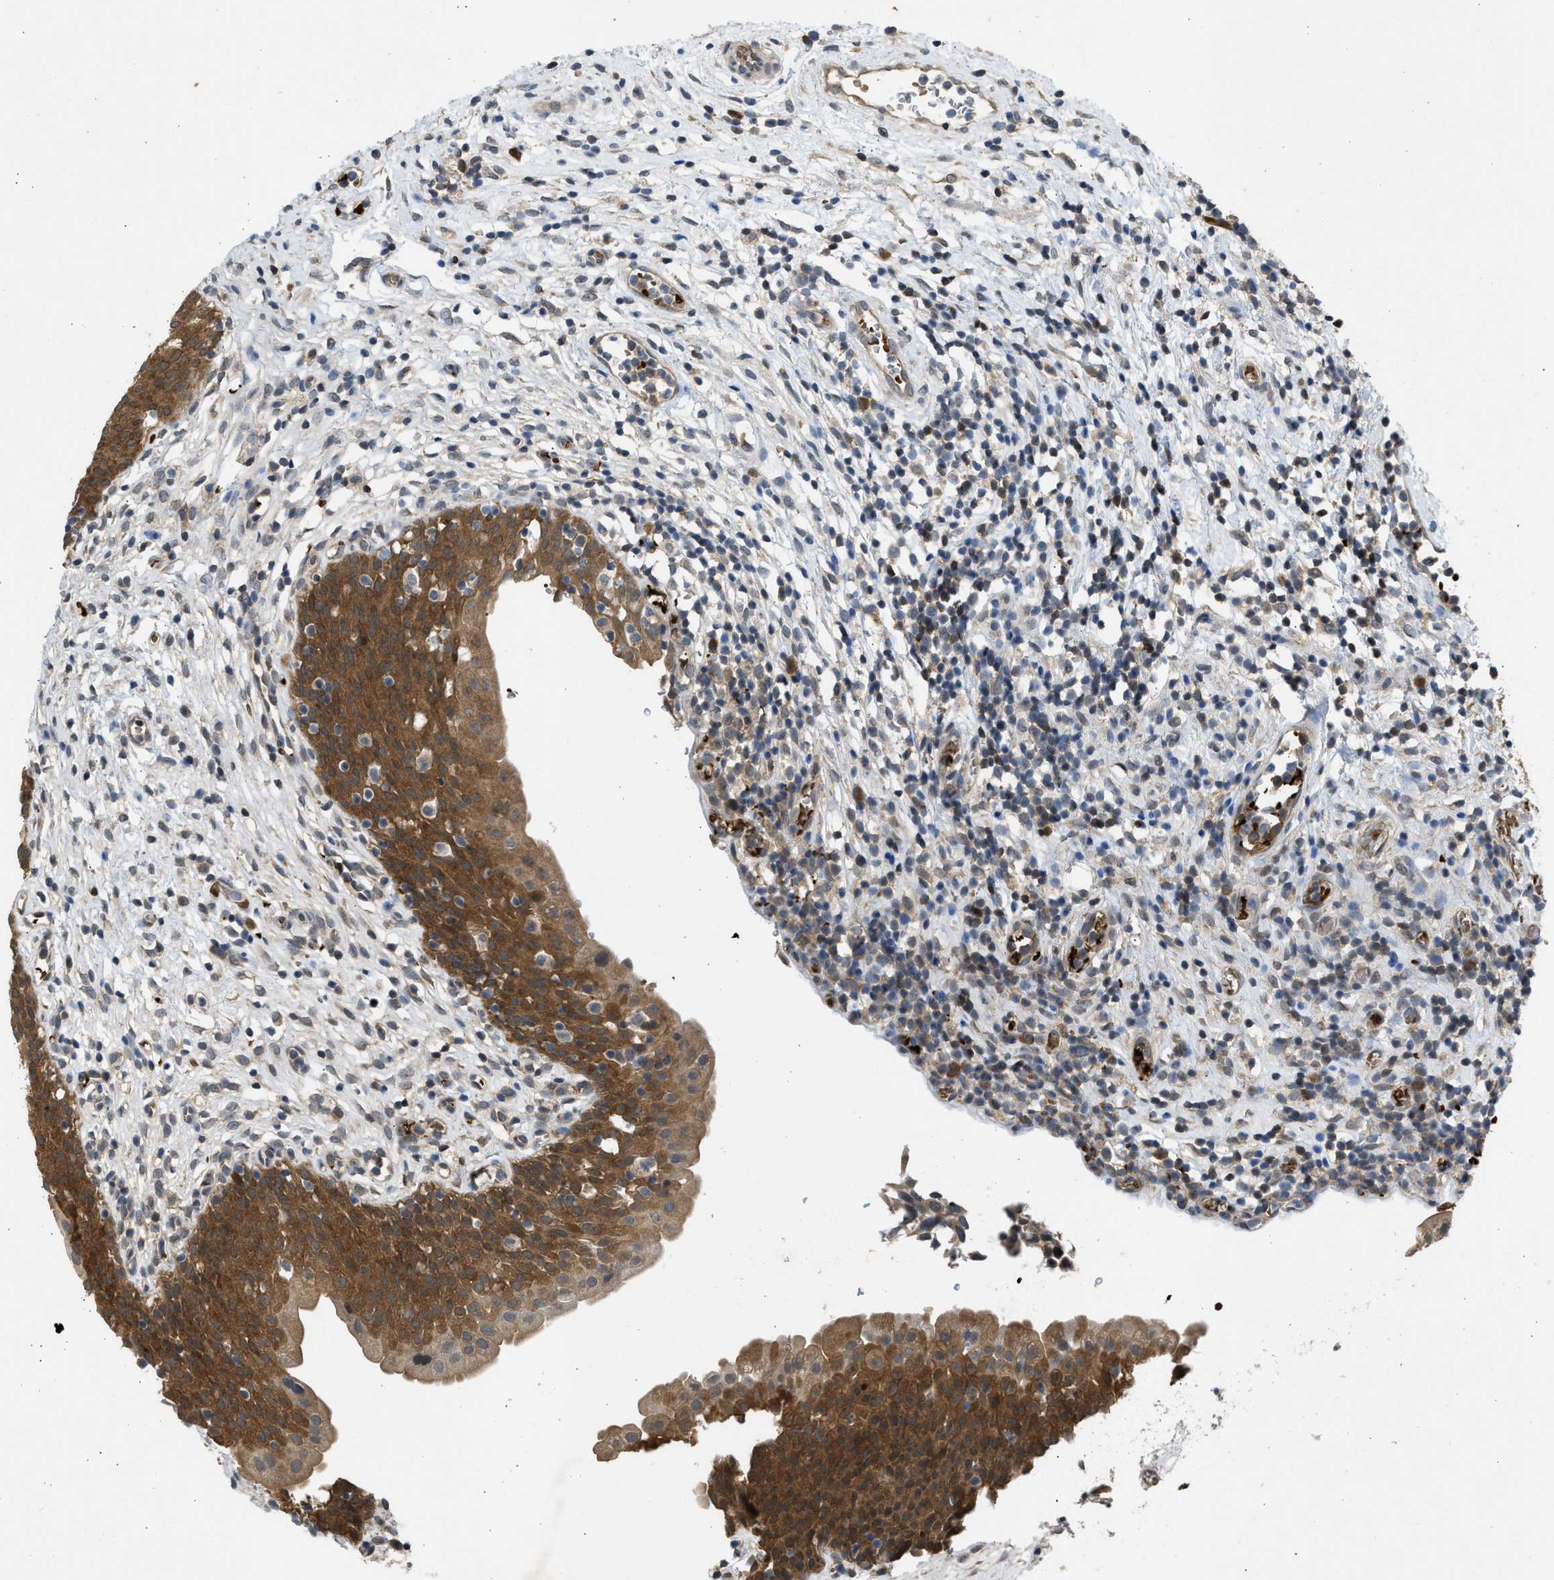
{"staining": {"intensity": "moderate", "quantity": ">75%", "location": "cytoplasmic/membranous"}, "tissue": "urinary bladder", "cell_type": "Urothelial cells", "image_type": "normal", "snomed": [{"axis": "morphology", "description": "Normal tissue, NOS"}, {"axis": "topography", "description": "Urinary bladder"}], "caption": "Urinary bladder was stained to show a protein in brown. There is medium levels of moderate cytoplasmic/membranous positivity in about >75% of urothelial cells. (Brightfield microscopy of DAB IHC at high magnification).", "gene": "MAPK7", "patient": {"sex": "male", "age": 37}}